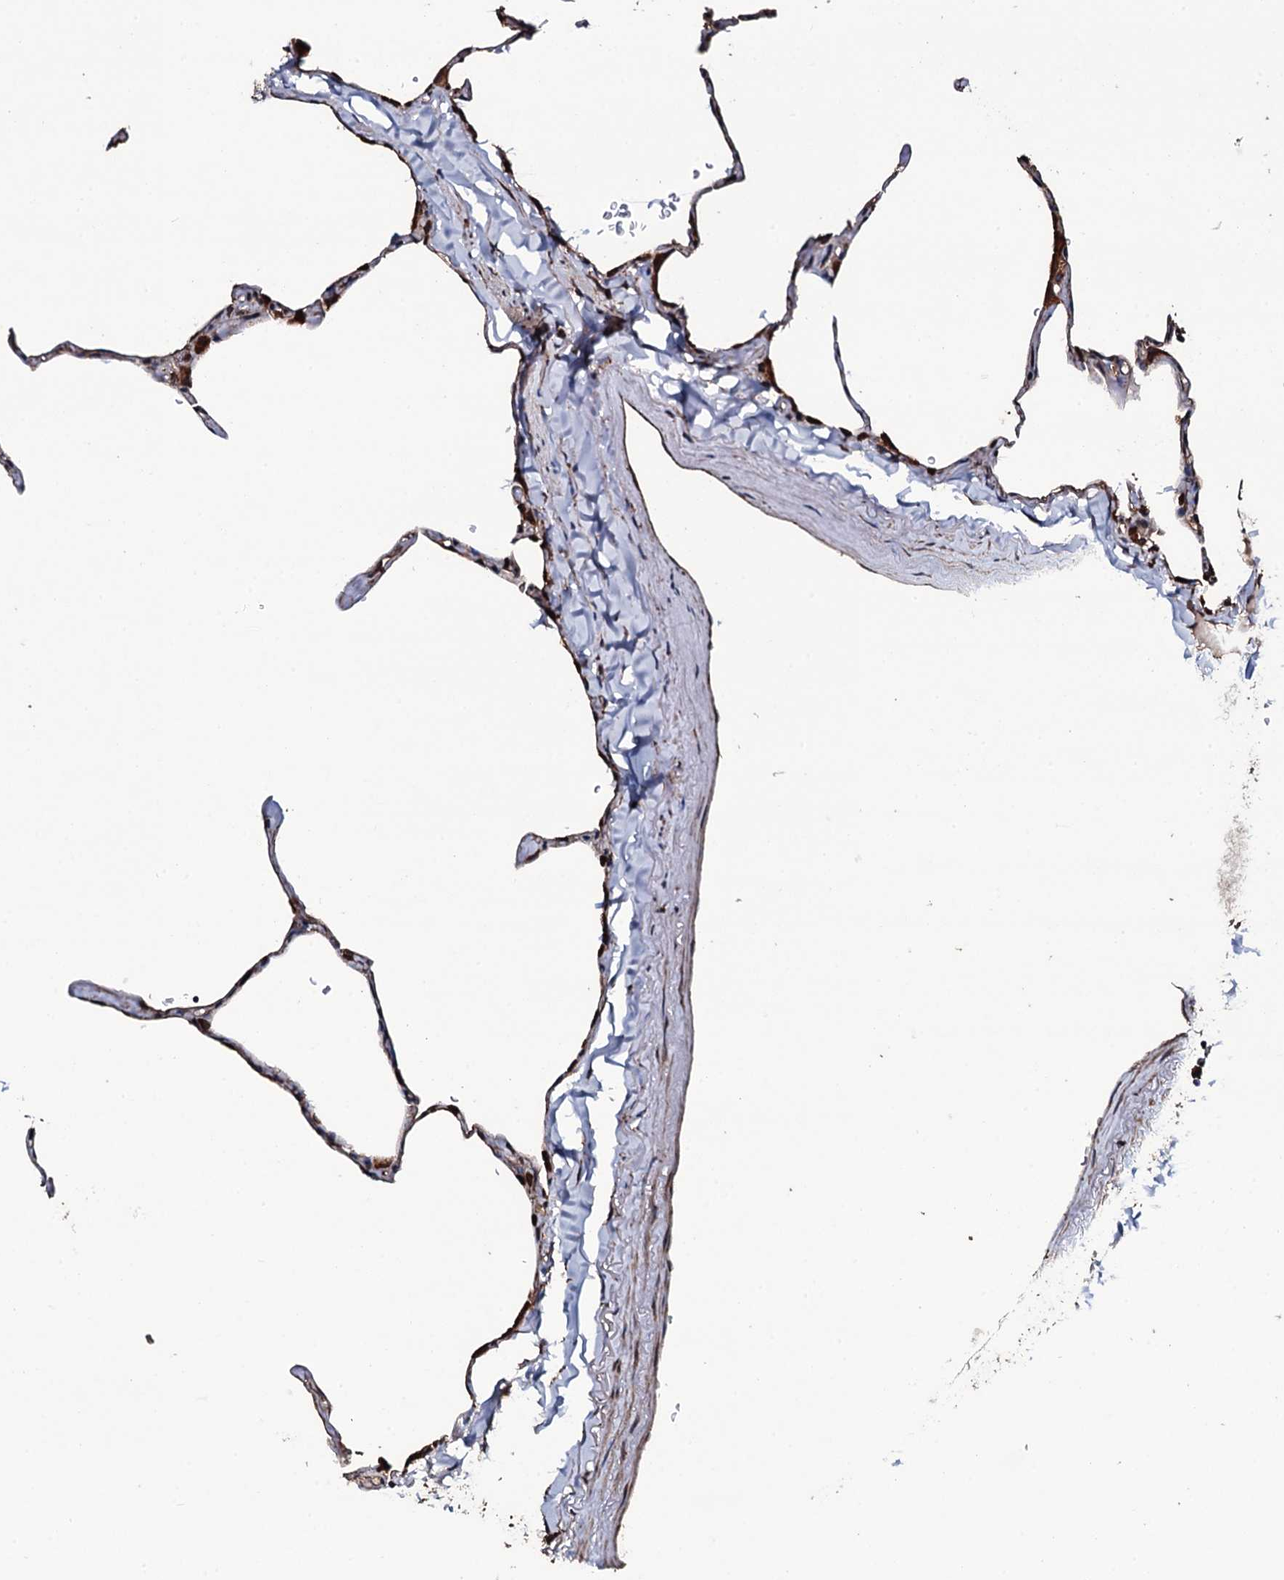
{"staining": {"intensity": "moderate", "quantity": ">75%", "location": "cytoplasmic/membranous"}, "tissue": "lung", "cell_type": "Alveolar cells", "image_type": "normal", "snomed": [{"axis": "morphology", "description": "Normal tissue, NOS"}, {"axis": "topography", "description": "Lung"}], "caption": "IHC image of normal lung: human lung stained using immunohistochemistry reveals medium levels of moderate protein expression localized specifically in the cytoplasmic/membranous of alveolar cells, appearing as a cytoplasmic/membranous brown color.", "gene": "RAB12", "patient": {"sex": "male", "age": 65}}